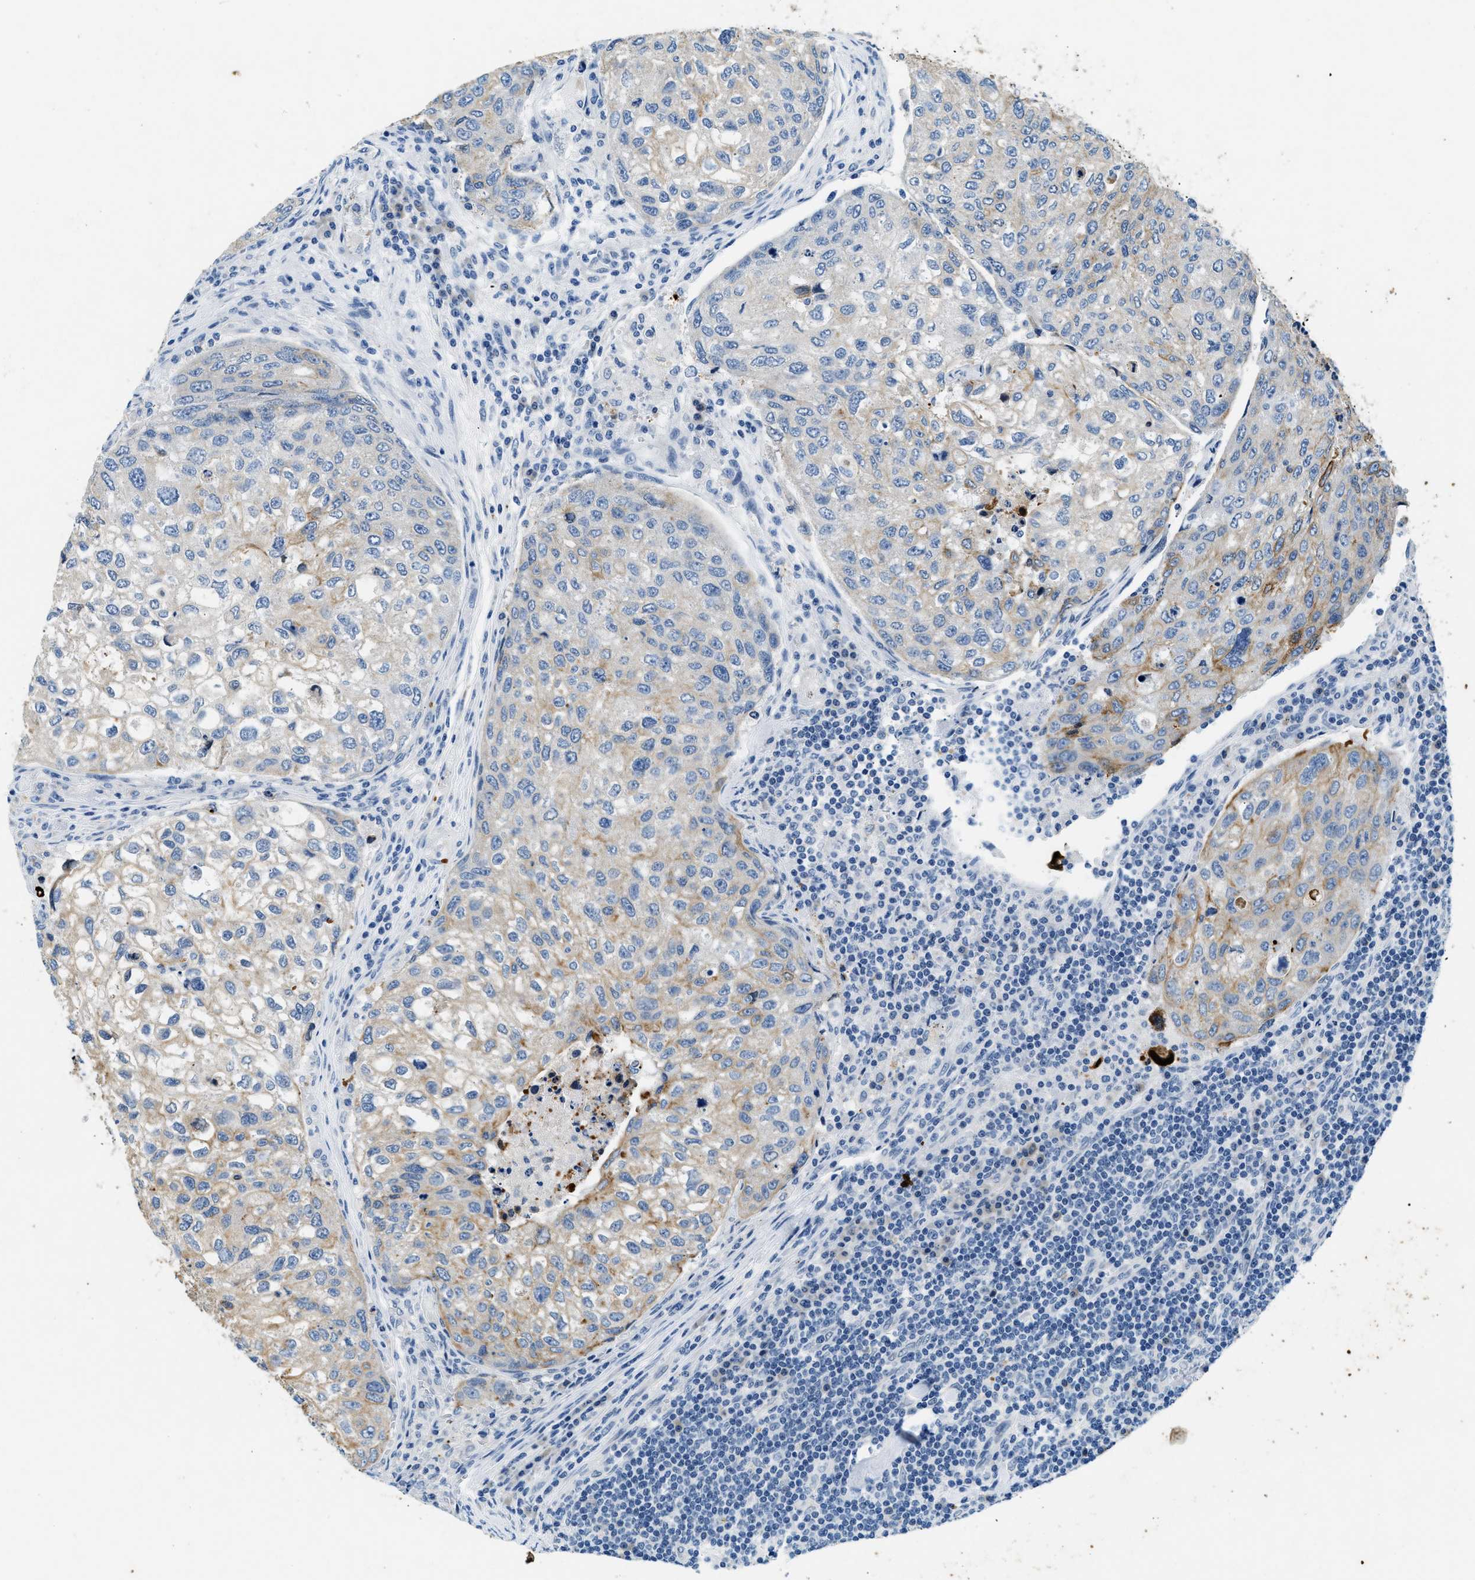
{"staining": {"intensity": "weak", "quantity": "25%-75%", "location": "cytoplasmic/membranous"}, "tissue": "urothelial cancer", "cell_type": "Tumor cells", "image_type": "cancer", "snomed": [{"axis": "morphology", "description": "Urothelial carcinoma, High grade"}, {"axis": "topography", "description": "Lymph node"}, {"axis": "topography", "description": "Urinary bladder"}], "caption": "Protein expression analysis of high-grade urothelial carcinoma displays weak cytoplasmic/membranous expression in about 25%-75% of tumor cells.", "gene": "CFAP20", "patient": {"sex": "male", "age": 51}}